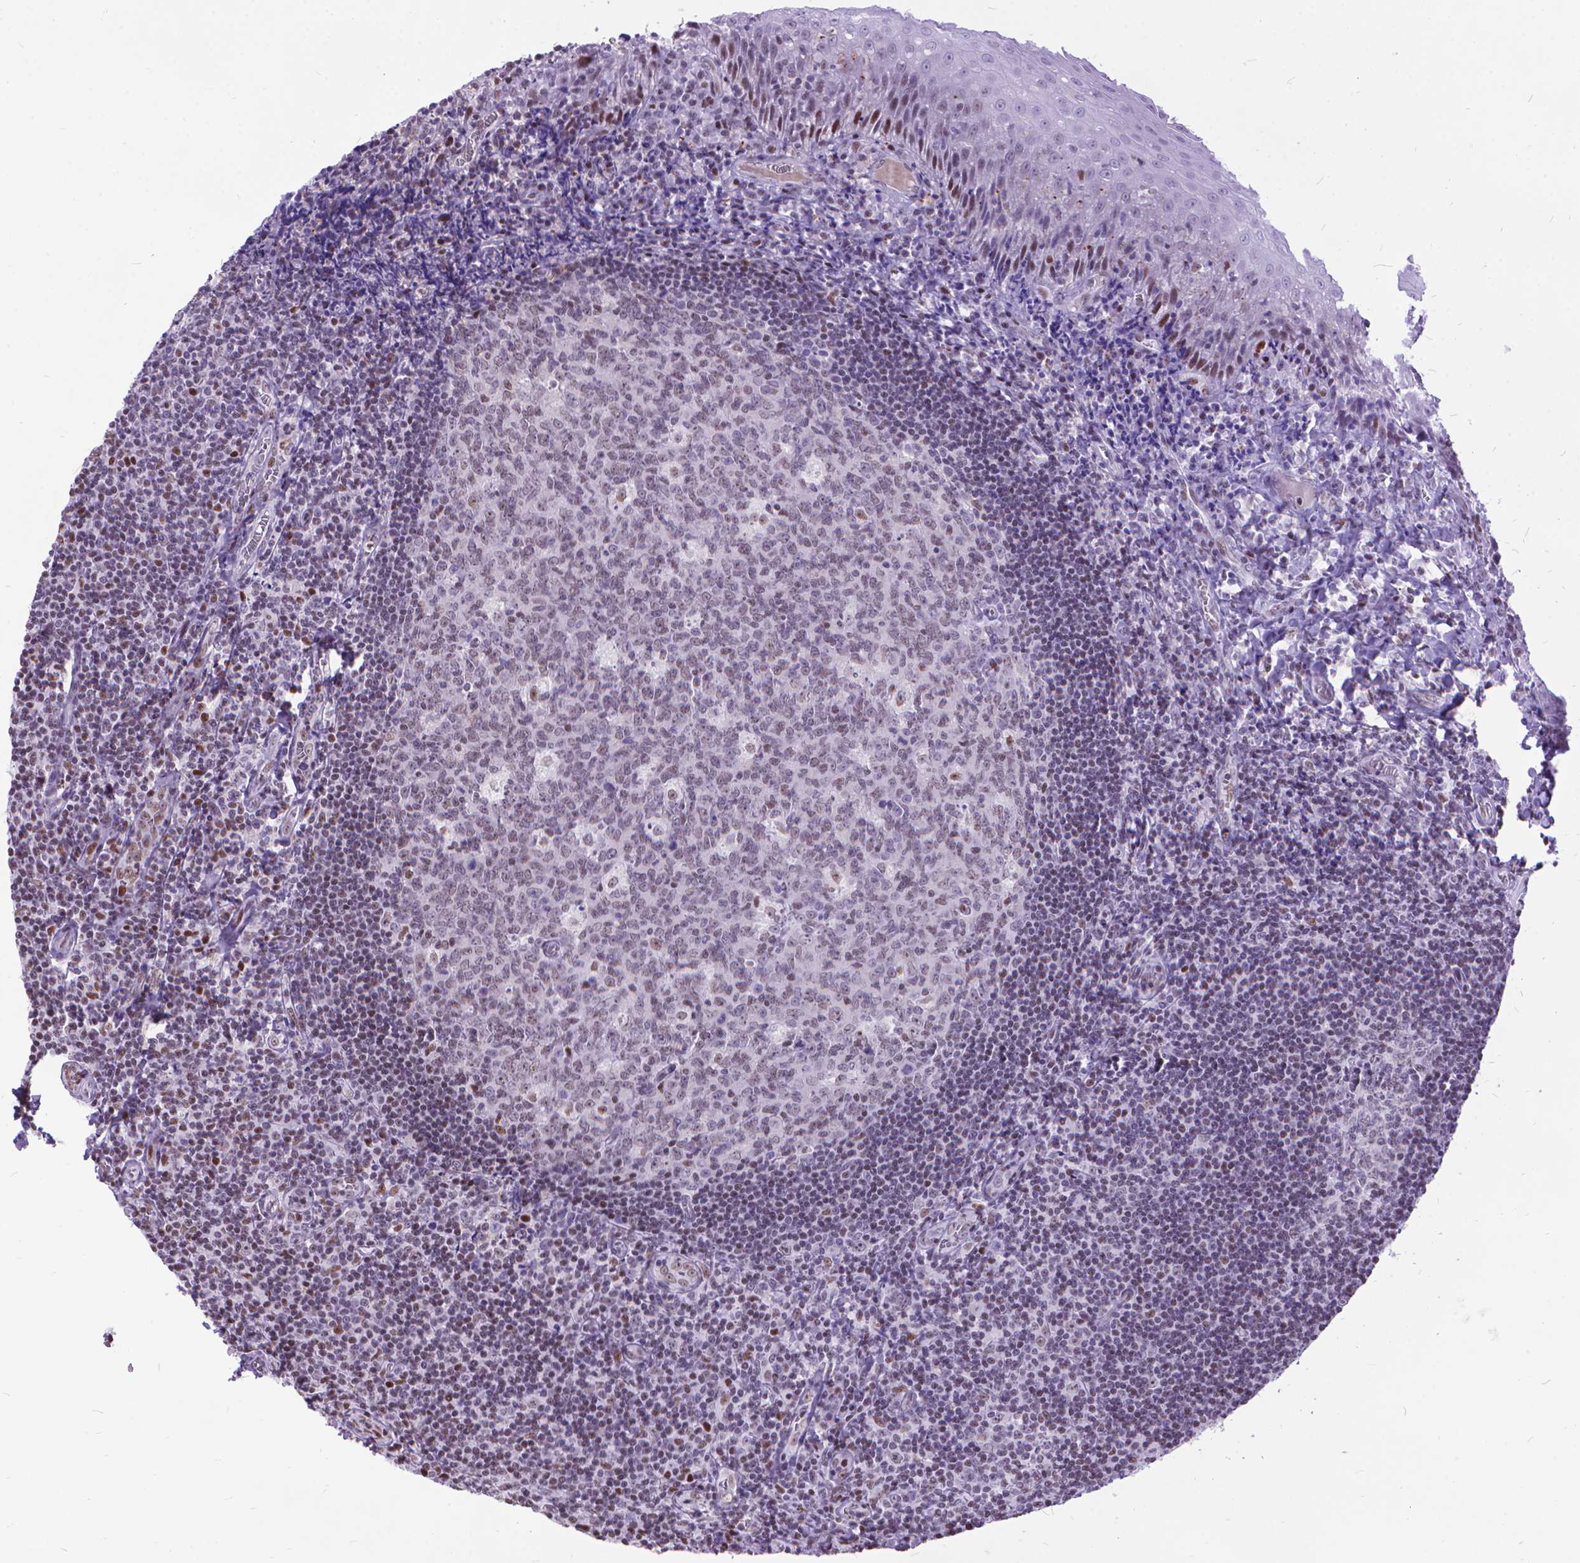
{"staining": {"intensity": "weak", "quantity": "<25%", "location": "nuclear"}, "tissue": "tonsil", "cell_type": "Germinal center cells", "image_type": "normal", "snomed": [{"axis": "morphology", "description": "Normal tissue, NOS"}, {"axis": "morphology", "description": "Inflammation, NOS"}, {"axis": "topography", "description": "Tonsil"}], "caption": "Immunohistochemistry (IHC) of benign tonsil reveals no expression in germinal center cells.", "gene": "POLE4", "patient": {"sex": "female", "age": 31}}